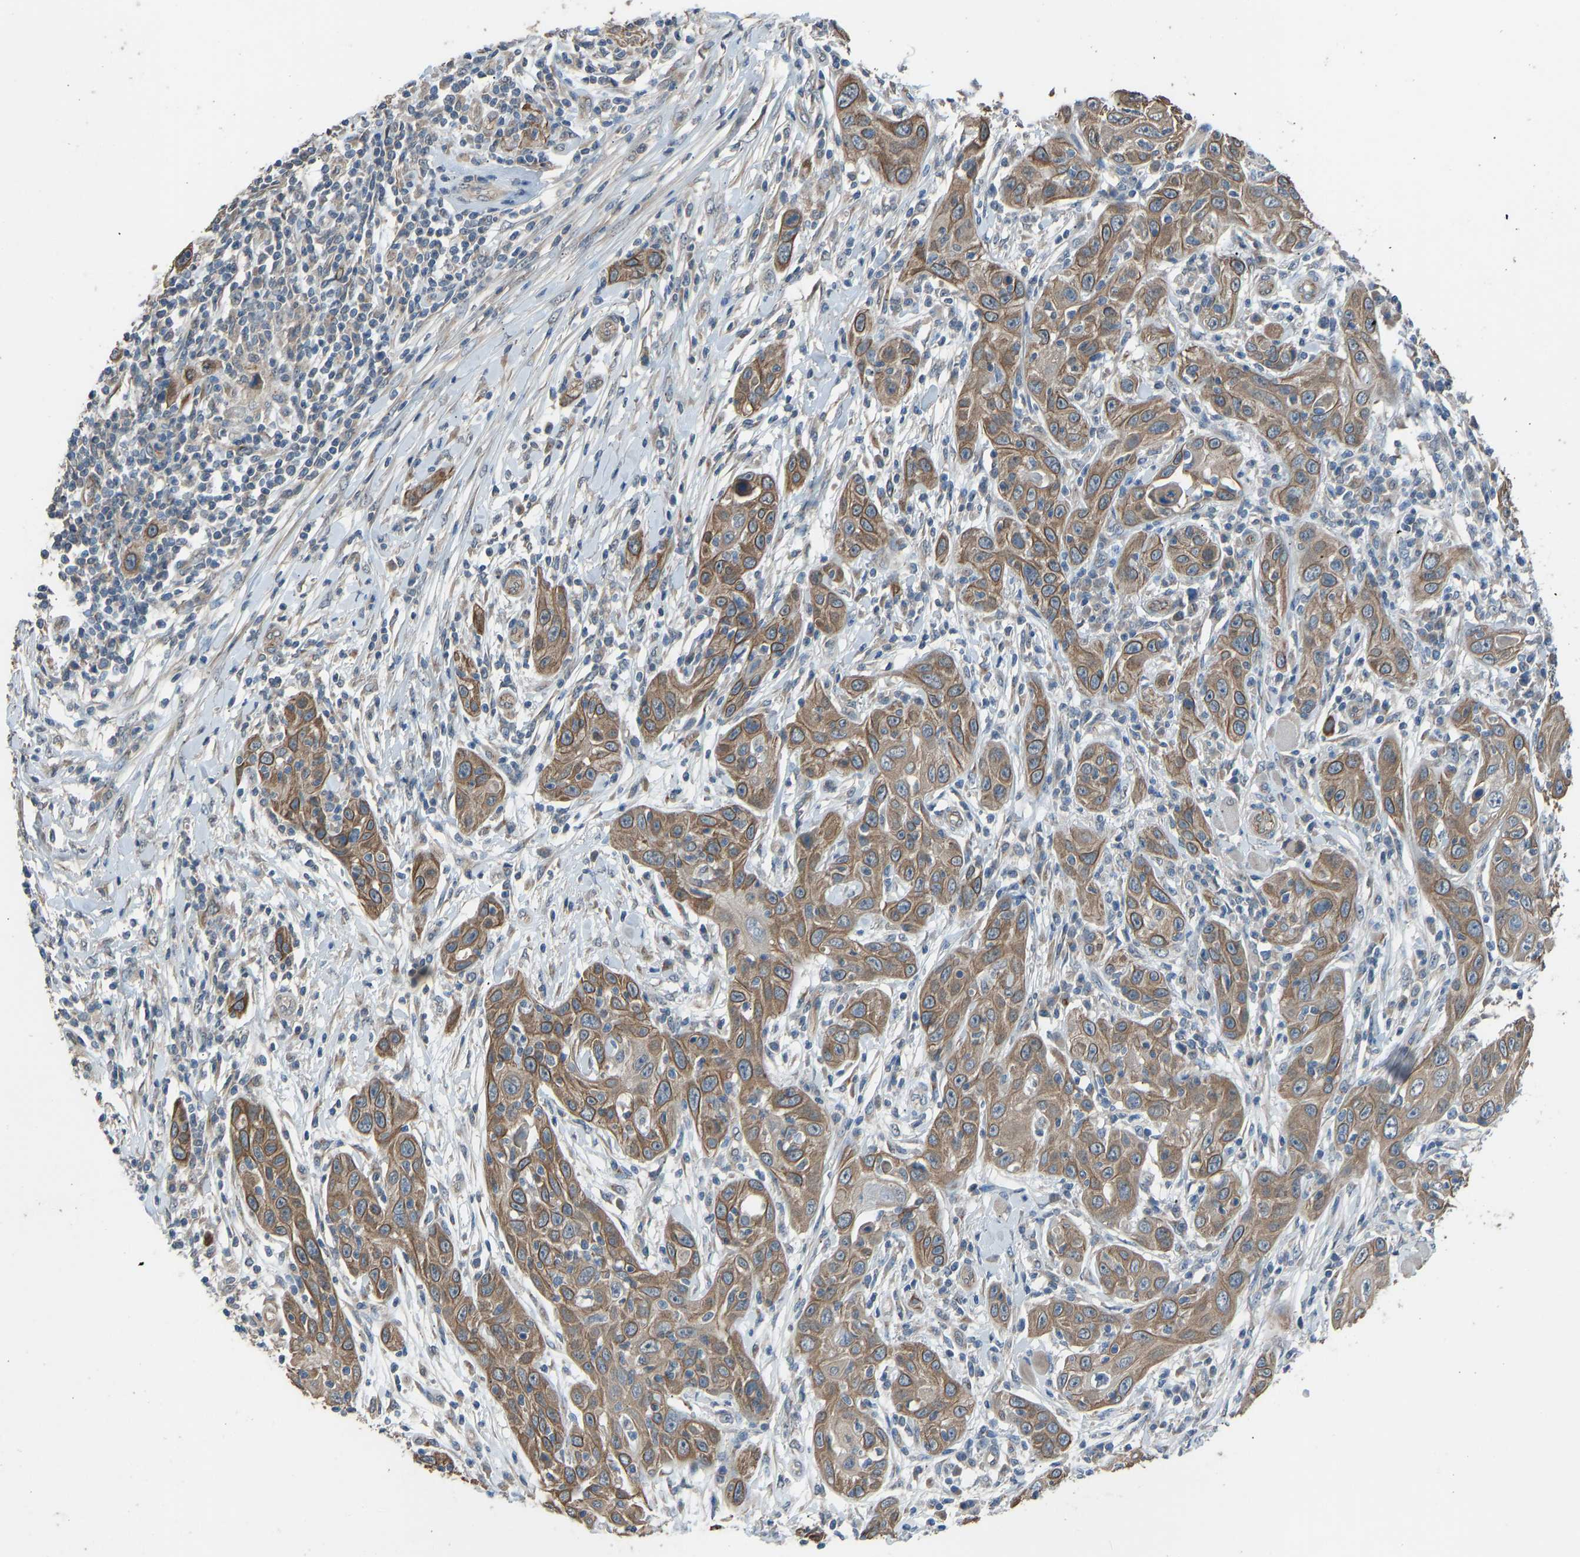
{"staining": {"intensity": "moderate", "quantity": ">75%", "location": "cytoplasmic/membranous"}, "tissue": "skin cancer", "cell_type": "Tumor cells", "image_type": "cancer", "snomed": [{"axis": "morphology", "description": "Squamous cell carcinoma, NOS"}, {"axis": "topography", "description": "Skin"}], "caption": "IHC photomicrograph of human squamous cell carcinoma (skin) stained for a protein (brown), which demonstrates medium levels of moderate cytoplasmic/membranous positivity in approximately >75% of tumor cells.", "gene": "SLC43A1", "patient": {"sex": "female", "age": 88}}